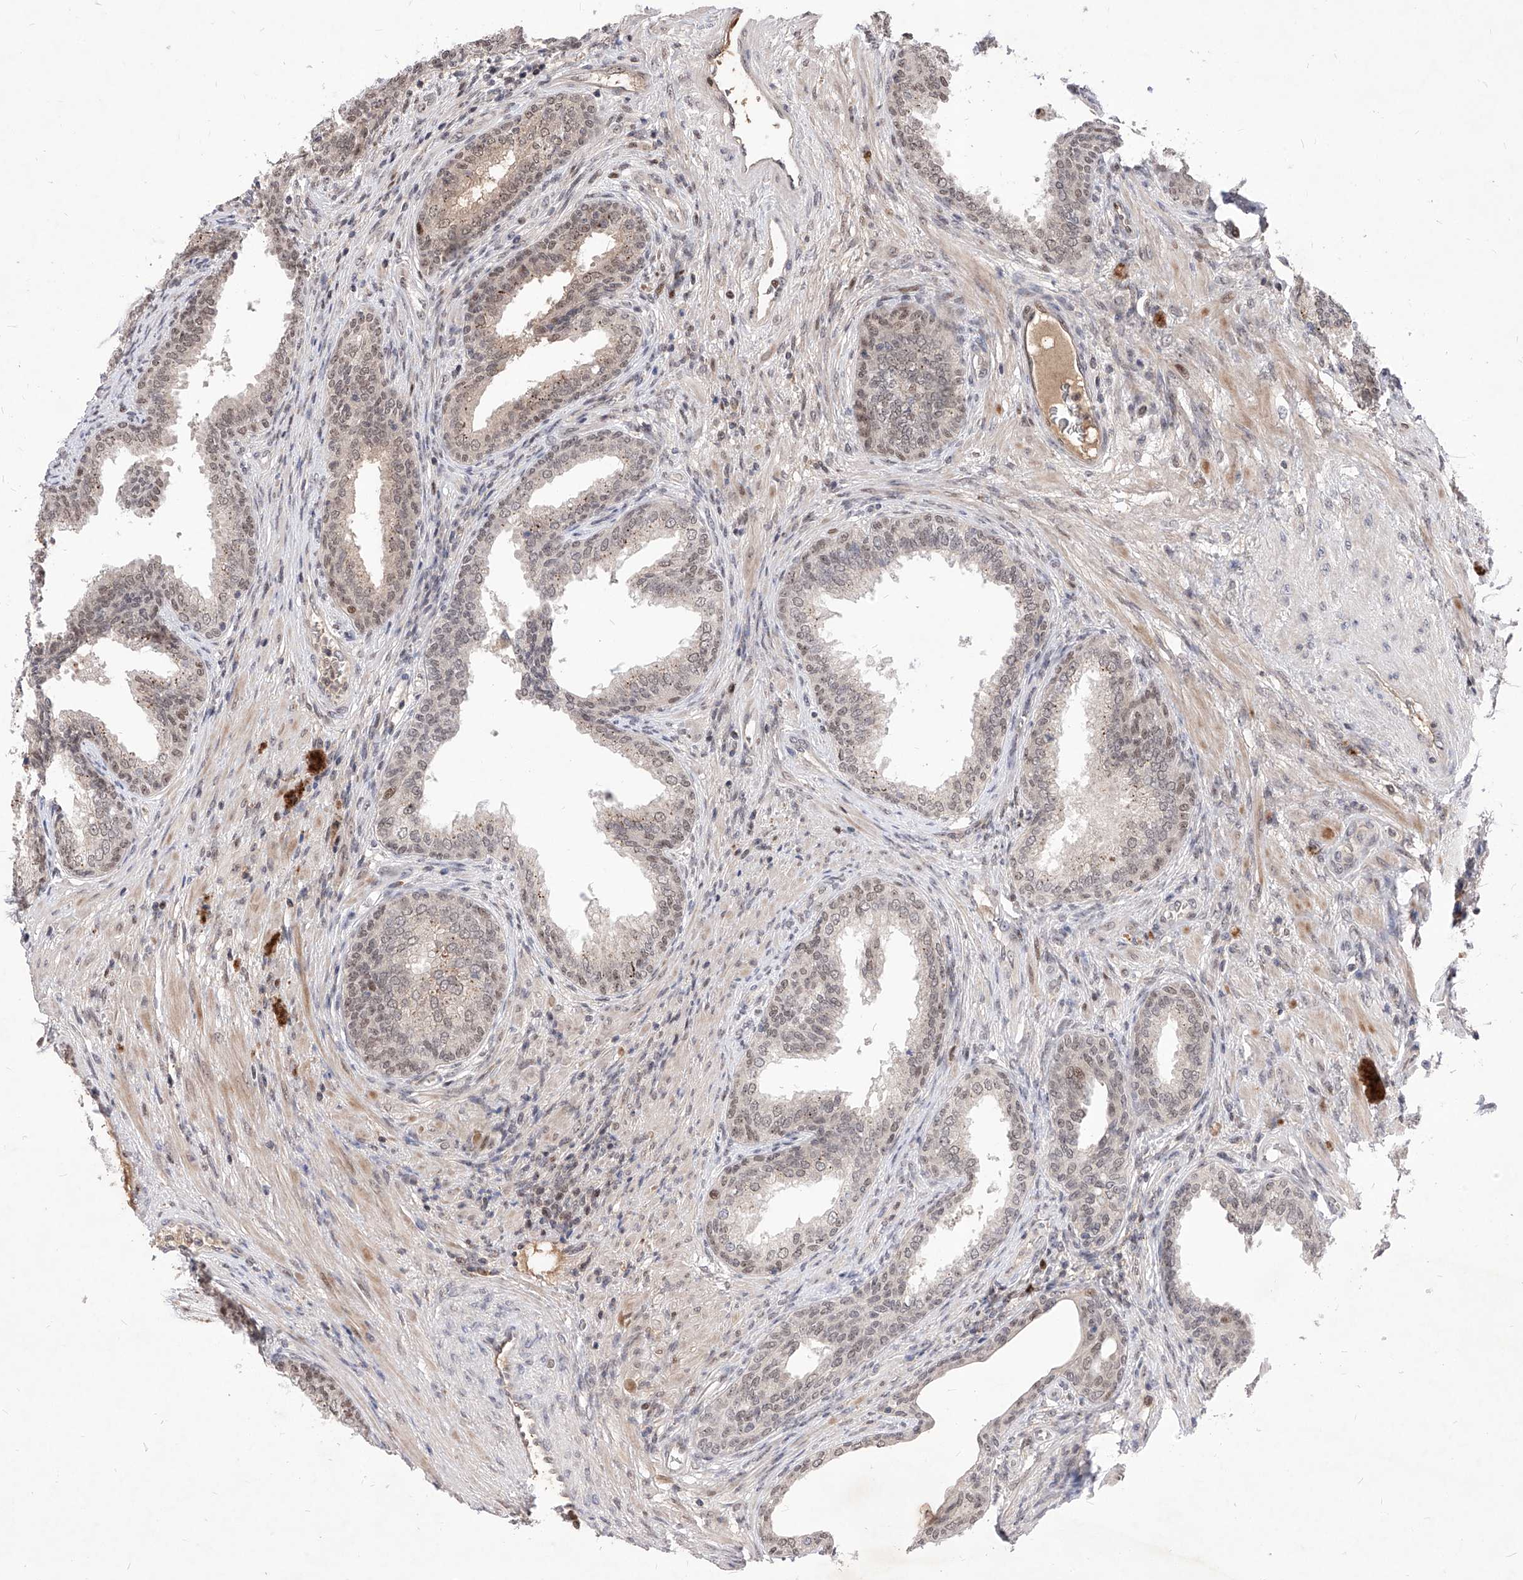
{"staining": {"intensity": "weak", "quantity": ">75%", "location": "cytoplasmic/membranous,nuclear"}, "tissue": "prostate", "cell_type": "Glandular cells", "image_type": "normal", "snomed": [{"axis": "morphology", "description": "Normal tissue, NOS"}, {"axis": "topography", "description": "Prostate"}], "caption": "The photomicrograph shows staining of normal prostate, revealing weak cytoplasmic/membranous,nuclear protein positivity (brown color) within glandular cells.", "gene": "LGR4", "patient": {"sex": "male", "age": 76}}